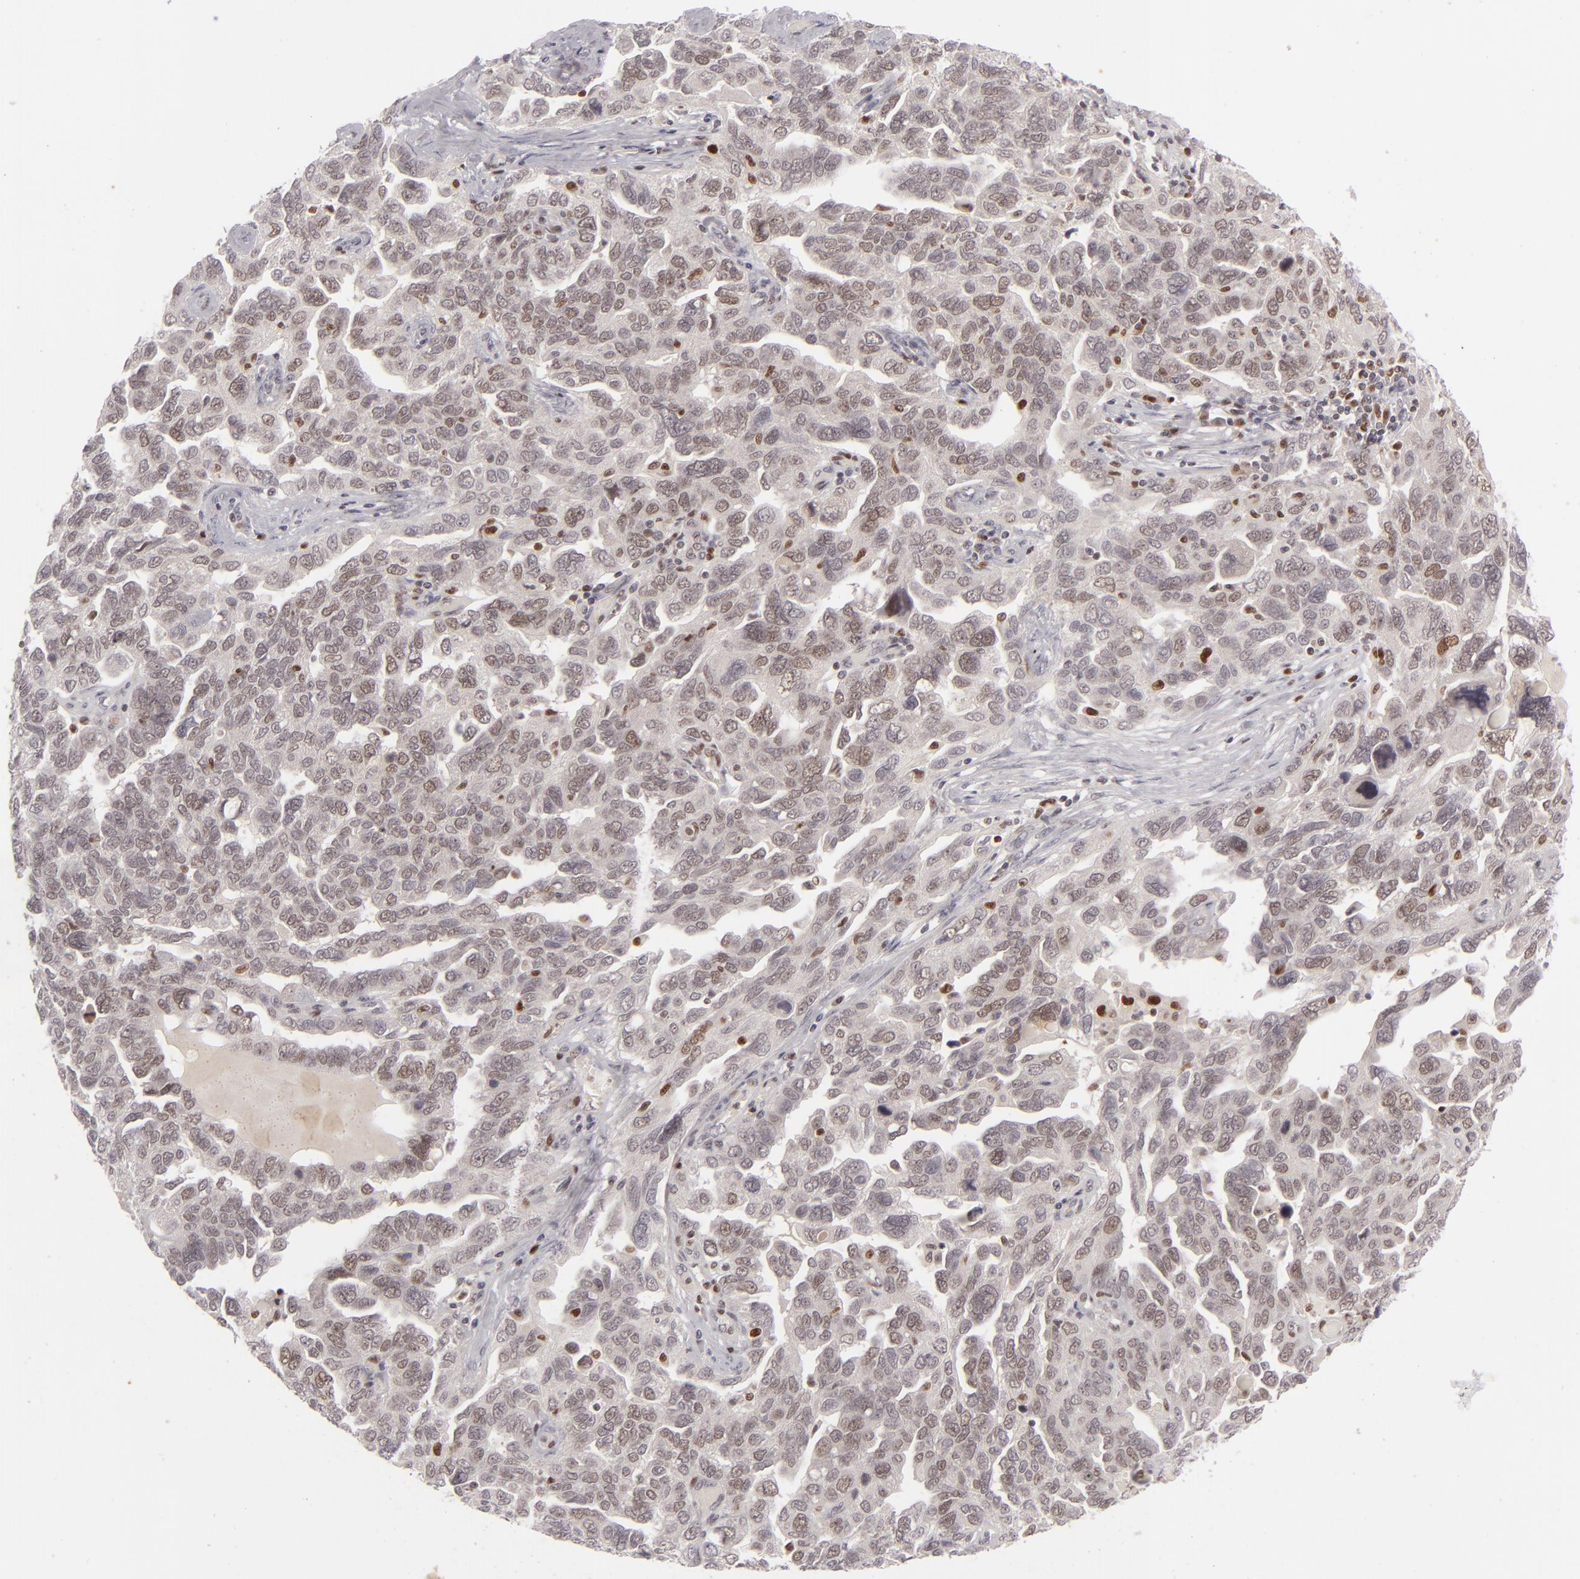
{"staining": {"intensity": "moderate", "quantity": "<25%", "location": "nuclear"}, "tissue": "ovarian cancer", "cell_type": "Tumor cells", "image_type": "cancer", "snomed": [{"axis": "morphology", "description": "Cystadenocarcinoma, serous, NOS"}, {"axis": "topography", "description": "Ovary"}], "caption": "Tumor cells demonstrate low levels of moderate nuclear staining in about <25% of cells in ovarian serous cystadenocarcinoma. (Brightfield microscopy of DAB IHC at high magnification).", "gene": "FEN1", "patient": {"sex": "female", "age": 64}}